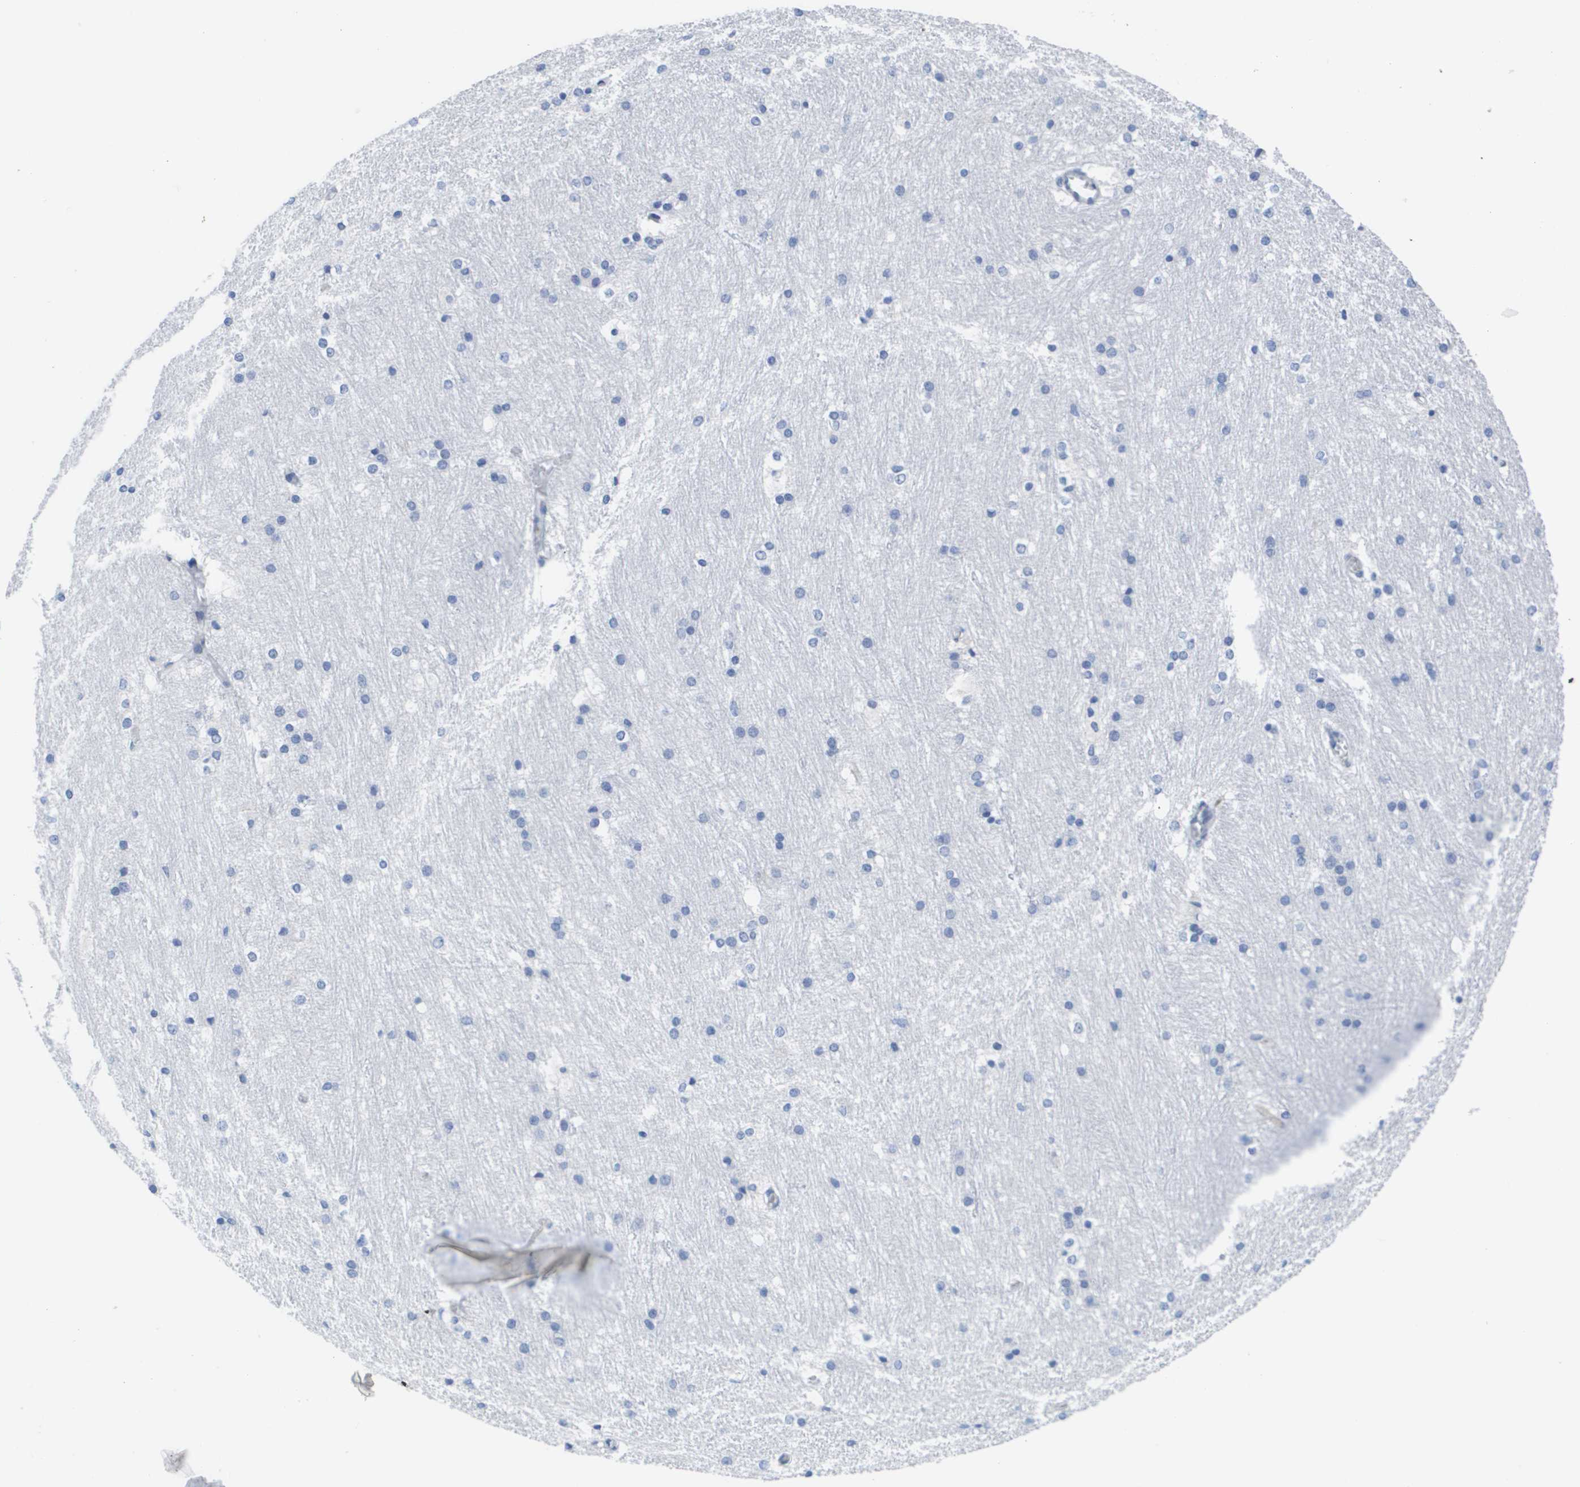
{"staining": {"intensity": "negative", "quantity": "none", "location": "none"}, "tissue": "caudate", "cell_type": "Glial cells", "image_type": "normal", "snomed": [{"axis": "morphology", "description": "Normal tissue, NOS"}, {"axis": "topography", "description": "Lateral ventricle wall"}], "caption": "Immunohistochemistry (IHC) histopathology image of benign caudate: human caudate stained with DAB (3,3'-diaminobenzidine) shows no significant protein expression in glial cells.", "gene": "APOA1", "patient": {"sex": "female", "age": 19}}